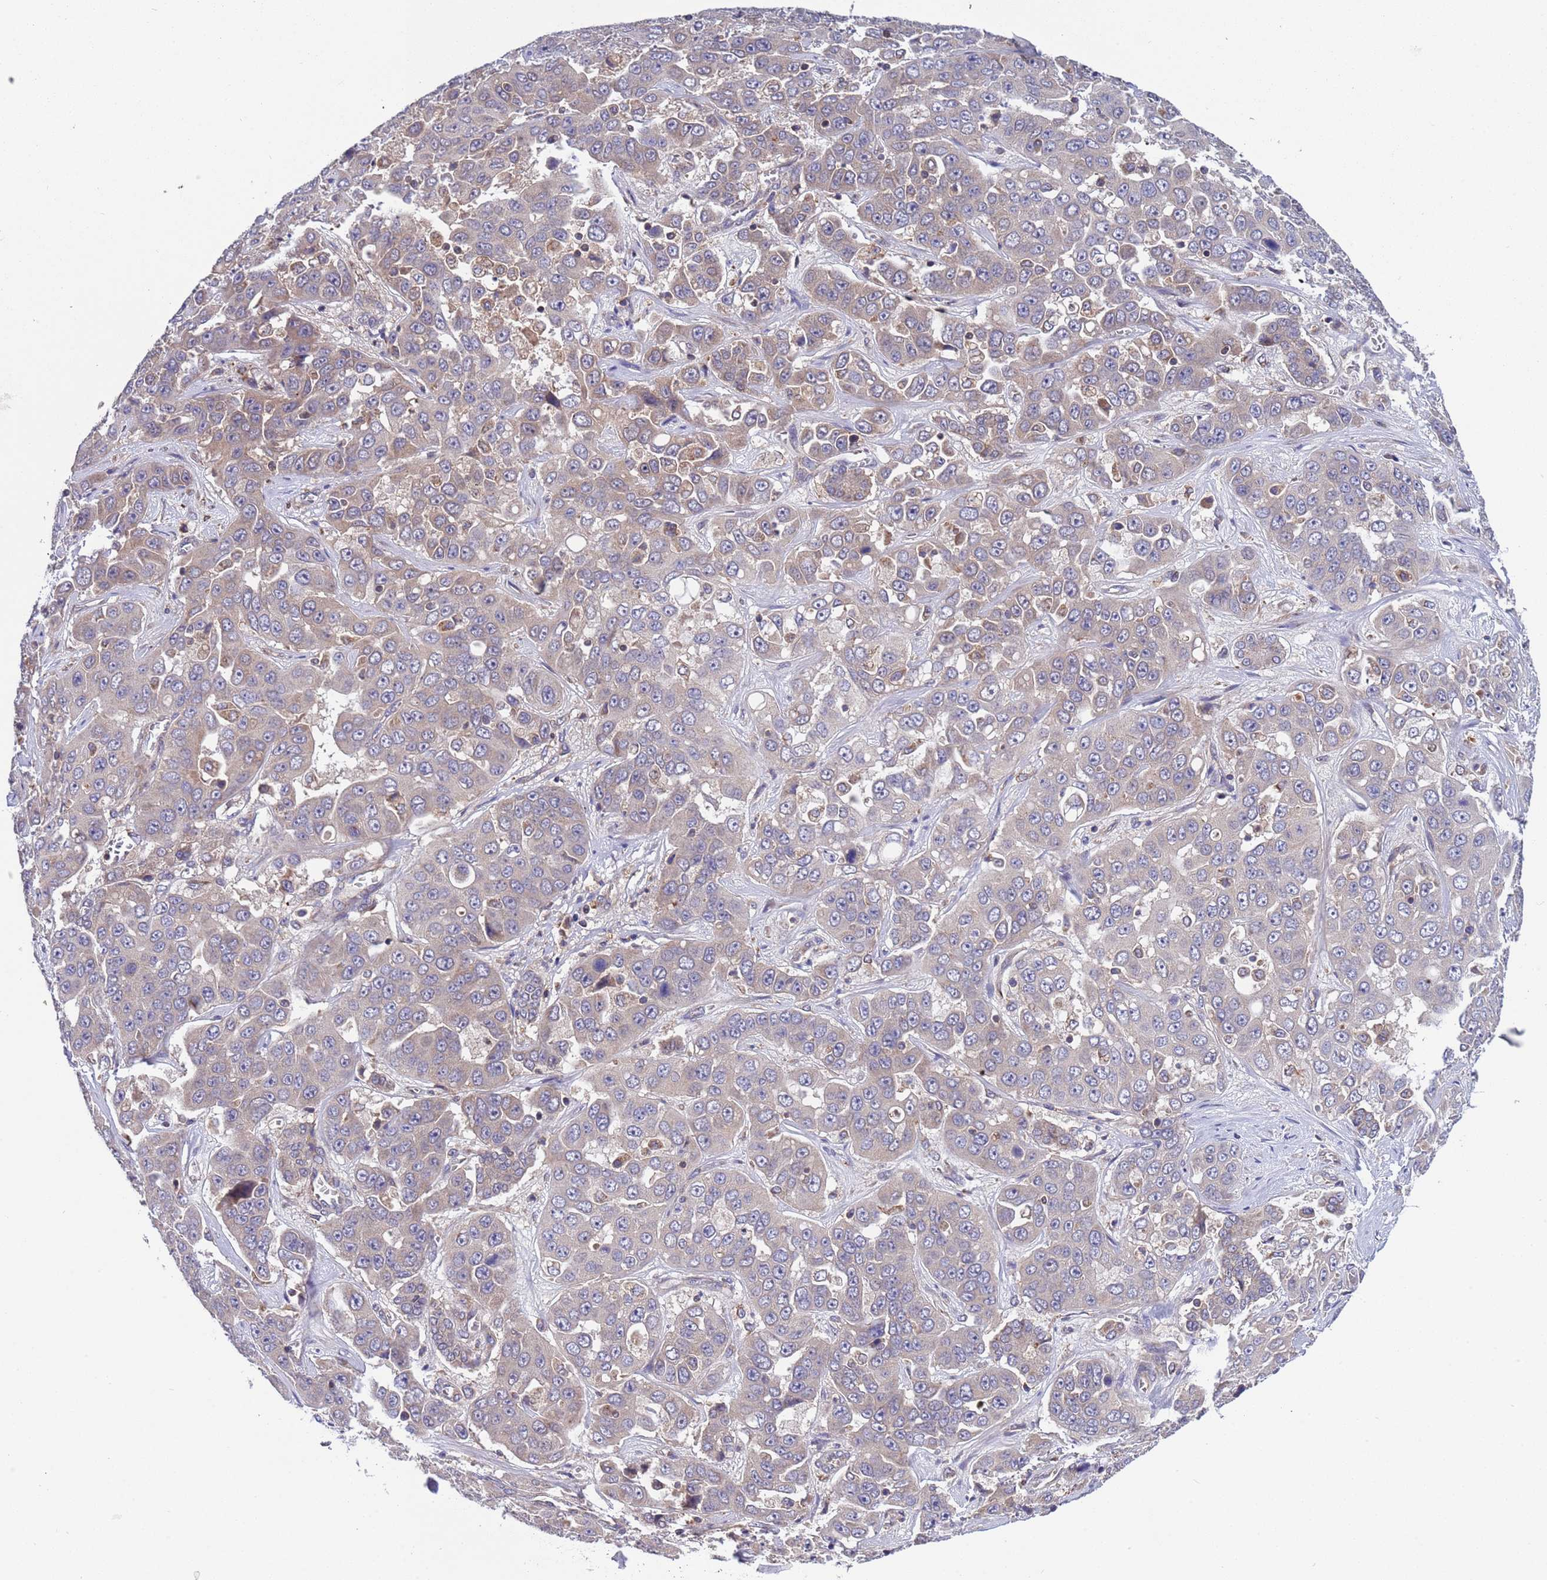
{"staining": {"intensity": "negative", "quantity": "none", "location": "none"}, "tissue": "liver cancer", "cell_type": "Tumor cells", "image_type": "cancer", "snomed": [{"axis": "morphology", "description": "Cholangiocarcinoma"}, {"axis": "topography", "description": "Liver"}], "caption": "High power microscopy image of an IHC micrograph of liver cholangiocarcinoma, revealing no significant staining in tumor cells.", "gene": "PARP16", "patient": {"sex": "female", "age": 52}}